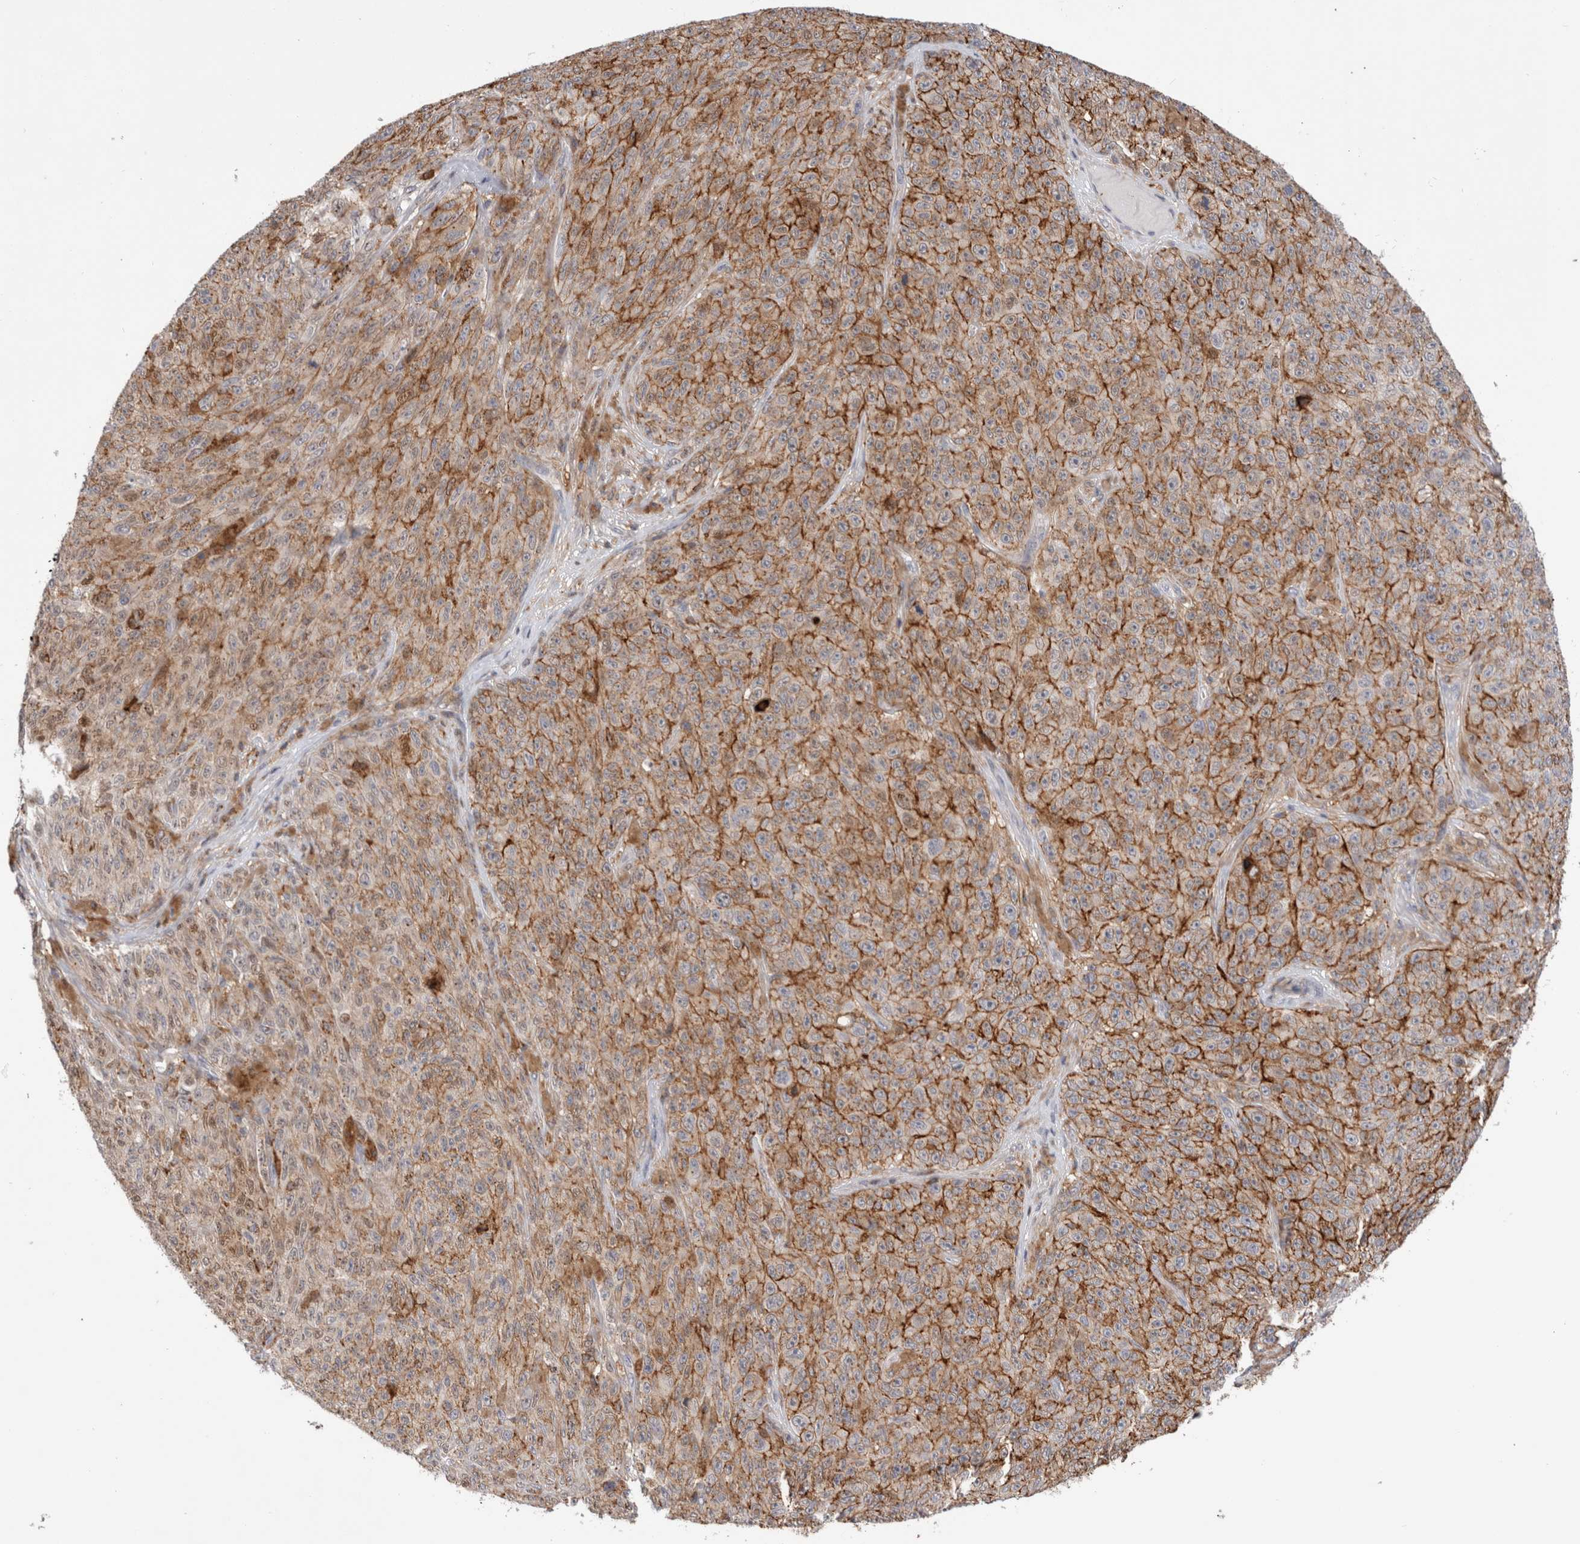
{"staining": {"intensity": "strong", "quantity": ">75%", "location": "cytoplasmic/membranous"}, "tissue": "melanoma", "cell_type": "Tumor cells", "image_type": "cancer", "snomed": [{"axis": "morphology", "description": "Malignant melanoma, NOS"}, {"axis": "topography", "description": "Skin"}], "caption": "A brown stain labels strong cytoplasmic/membranous expression of a protein in malignant melanoma tumor cells.", "gene": "CCDC88B", "patient": {"sex": "female", "age": 82}}